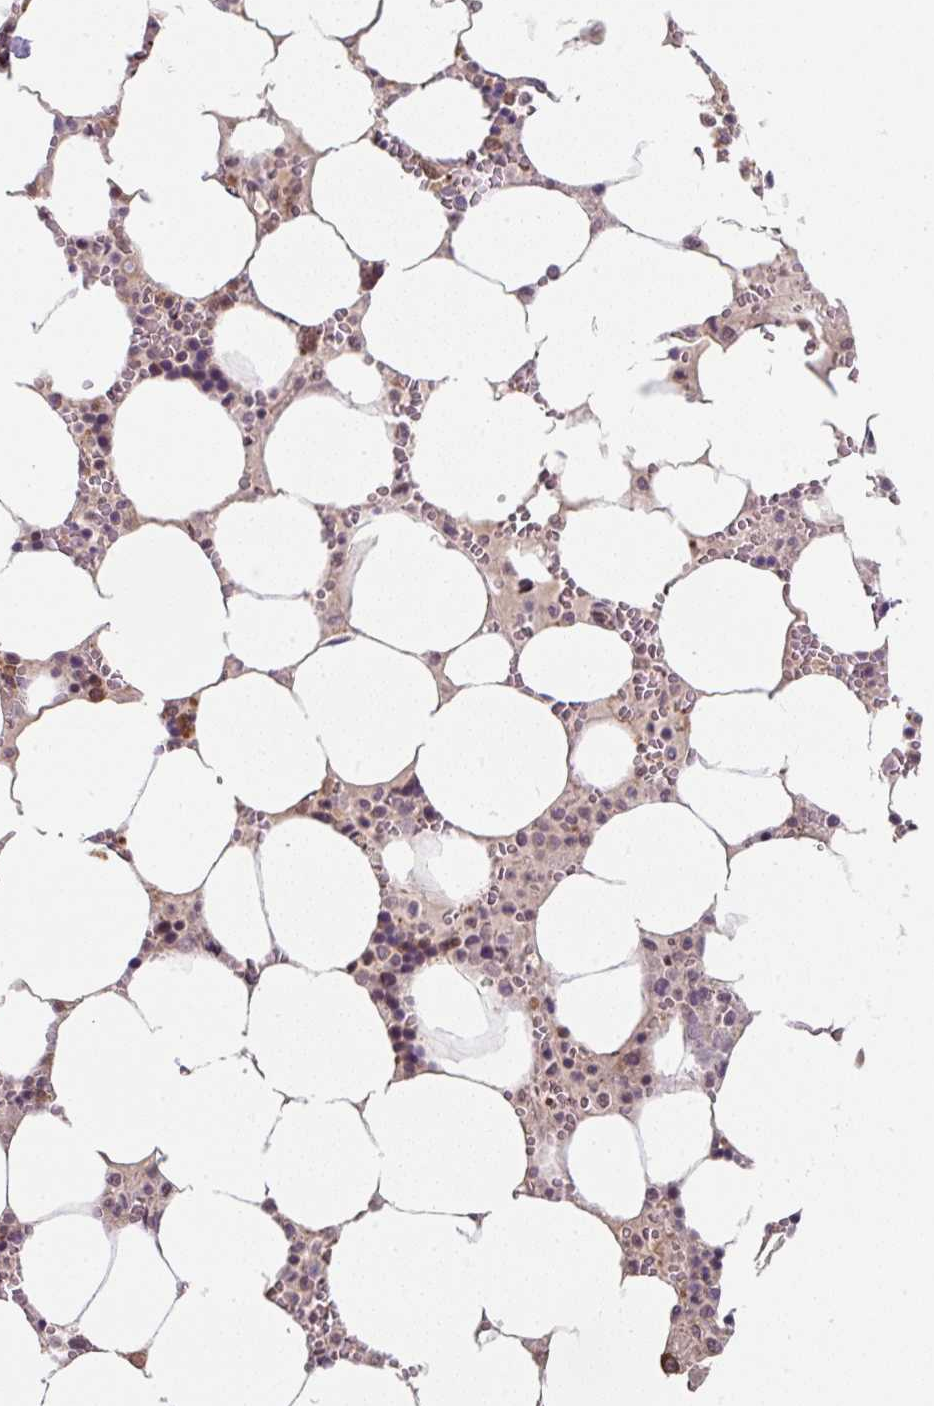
{"staining": {"intensity": "moderate", "quantity": "25%-75%", "location": "nuclear"}, "tissue": "bone marrow", "cell_type": "Hematopoietic cells", "image_type": "normal", "snomed": [{"axis": "morphology", "description": "Normal tissue, NOS"}, {"axis": "topography", "description": "Bone marrow"}], "caption": "The photomicrograph reveals a brown stain indicating the presence of a protein in the nuclear of hematopoietic cells in bone marrow. The staining is performed using DAB (3,3'-diaminobenzidine) brown chromogen to label protein expression. The nuclei are counter-stained blue using hematoxylin.", "gene": "ST13", "patient": {"sex": "male", "age": 64}}